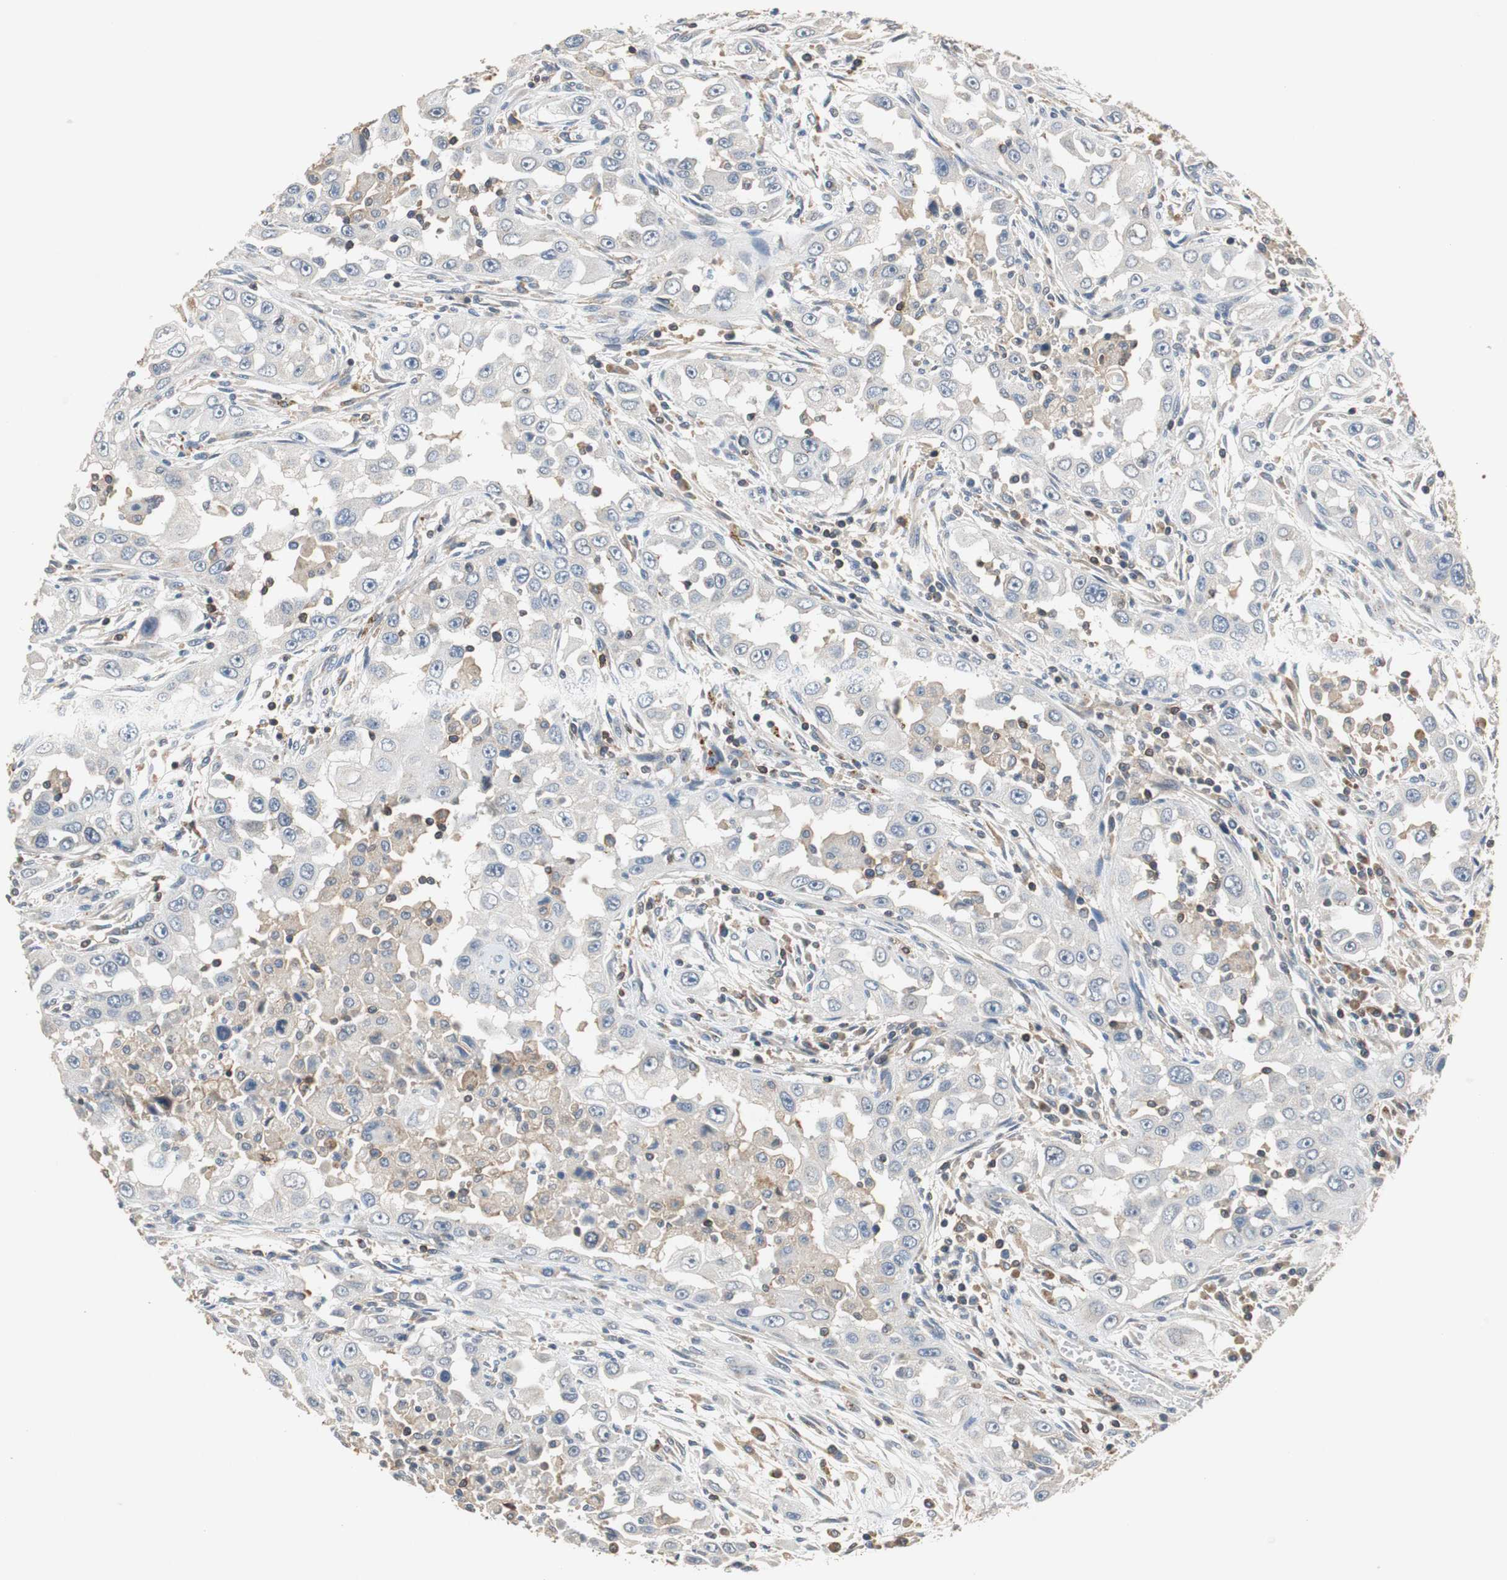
{"staining": {"intensity": "weak", "quantity": "<25%", "location": "cytoplasmic/membranous"}, "tissue": "head and neck cancer", "cell_type": "Tumor cells", "image_type": "cancer", "snomed": [{"axis": "morphology", "description": "Carcinoma, NOS"}, {"axis": "topography", "description": "Head-Neck"}], "caption": "There is no significant positivity in tumor cells of head and neck carcinoma.", "gene": "SLC19A2", "patient": {"sex": "male", "age": 87}}